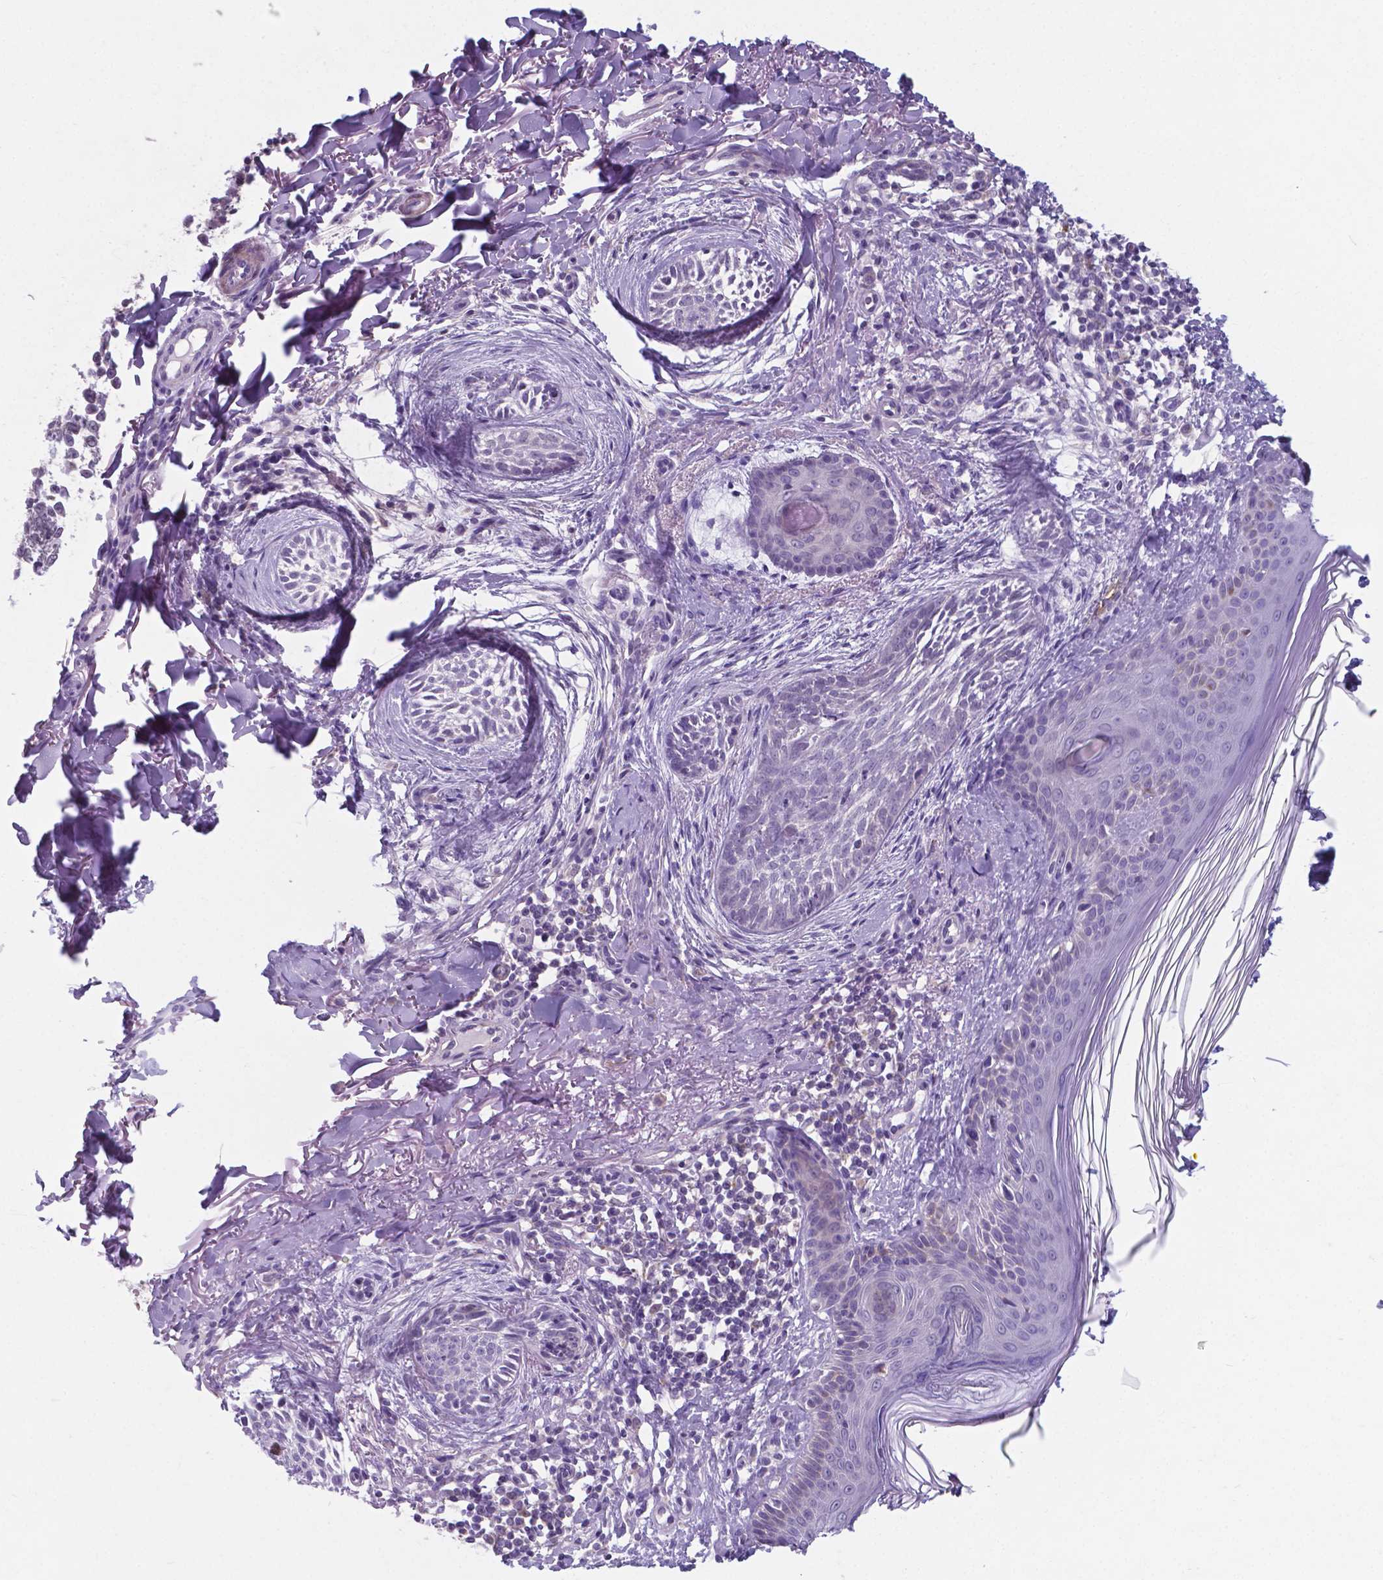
{"staining": {"intensity": "negative", "quantity": "none", "location": "none"}, "tissue": "skin cancer", "cell_type": "Tumor cells", "image_type": "cancer", "snomed": [{"axis": "morphology", "description": "Basal cell carcinoma"}, {"axis": "topography", "description": "Skin"}], "caption": "Immunohistochemistry (IHC) of basal cell carcinoma (skin) displays no staining in tumor cells.", "gene": "AP5B1", "patient": {"sex": "female", "age": 68}}